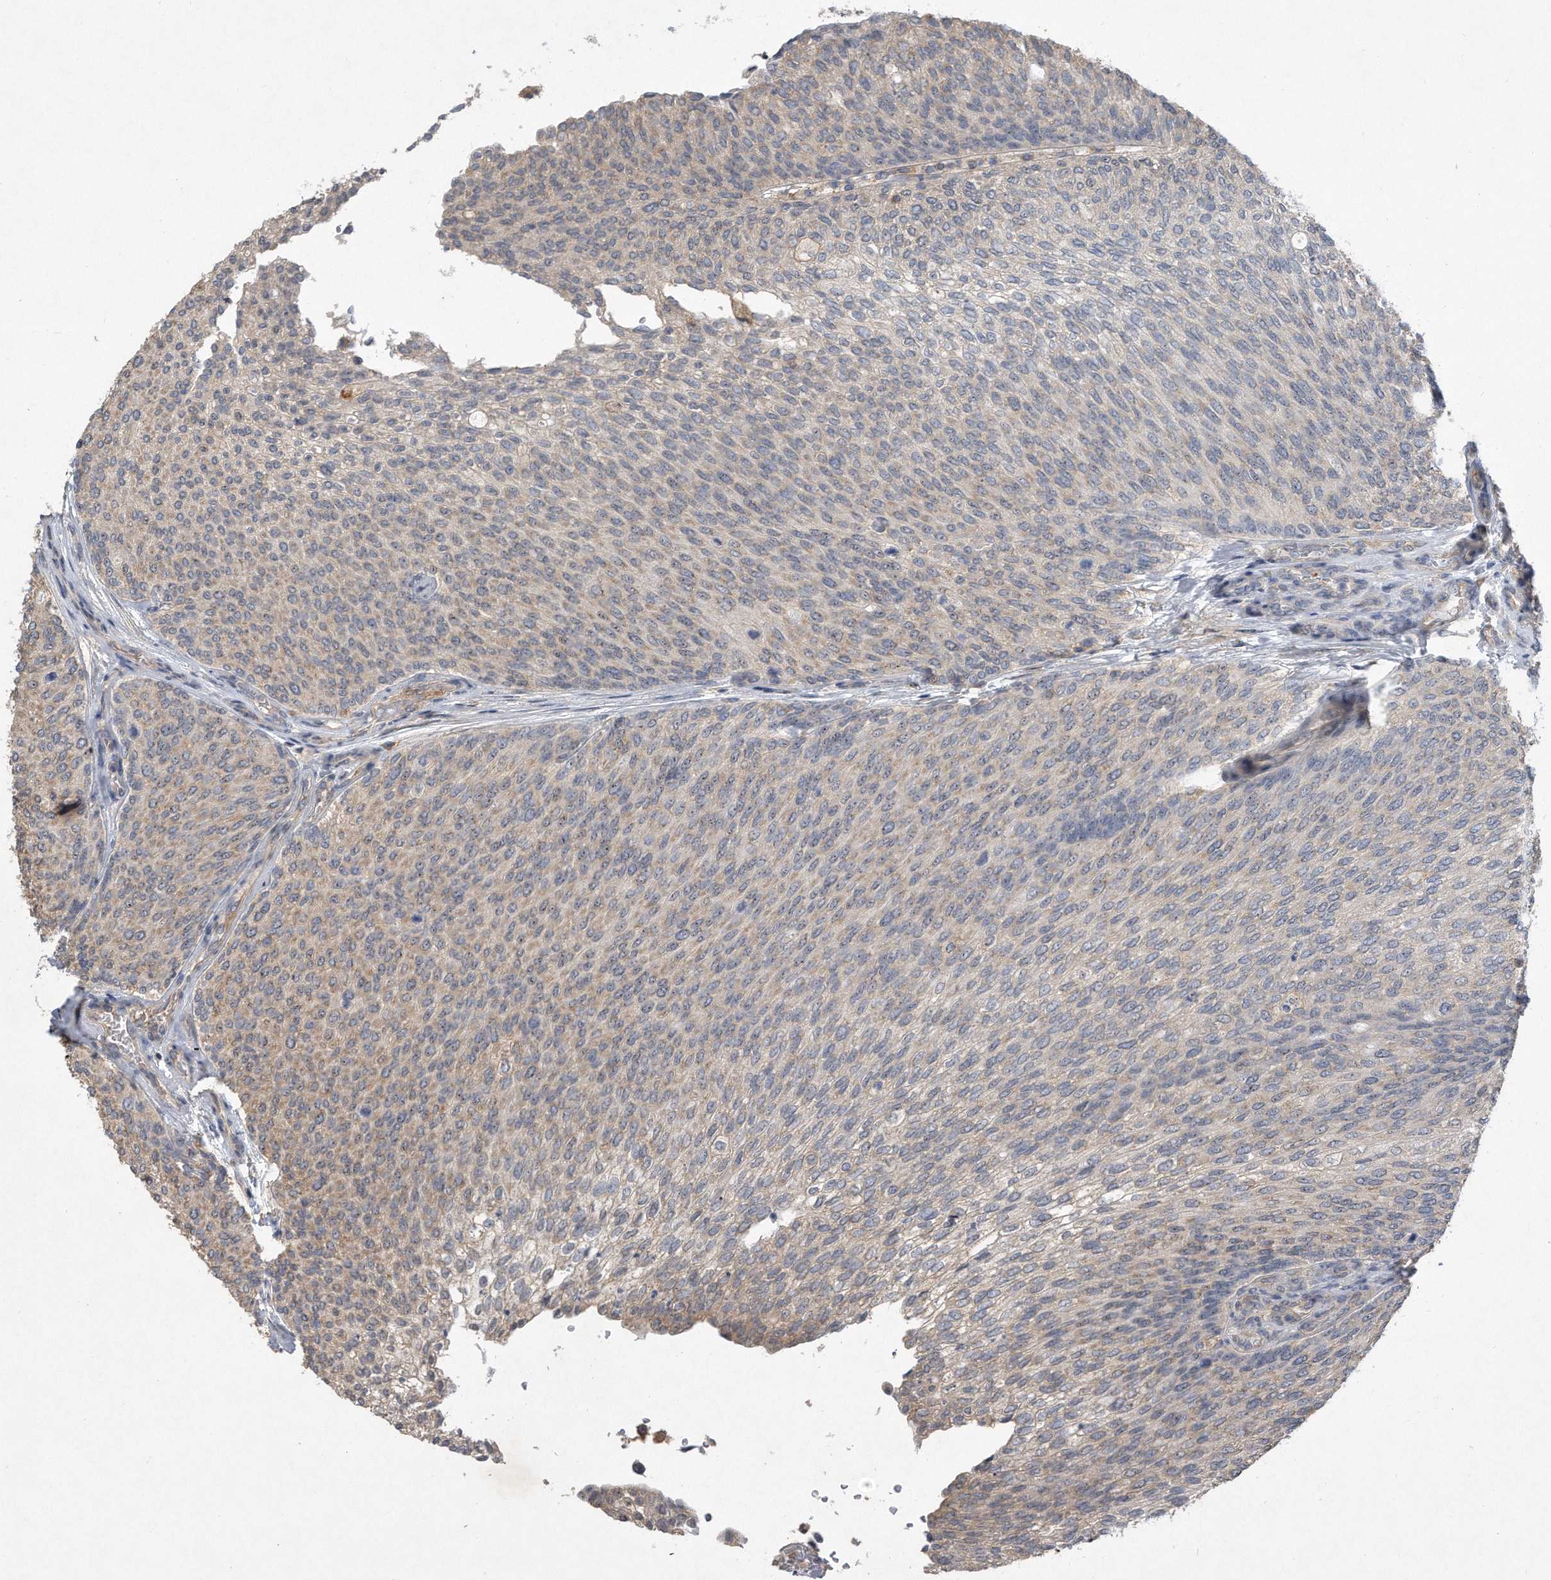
{"staining": {"intensity": "weak", "quantity": "<25%", "location": "cytoplasmic/membranous"}, "tissue": "urothelial cancer", "cell_type": "Tumor cells", "image_type": "cancer", "snomed": [{"axis": "morphology", "description": "Urothelial carcinoma, Low grade"}, {"axis": "topography", "description": "Urinary bladder"}], "caption": "A high-resolution photomicrograph shows immunohistochemistry staining of urothelial cancer, which demonstrates no significant positivity in tumor cells.", "gene": "PGBD2", "patient": {"sex": "female", "age": 79}}